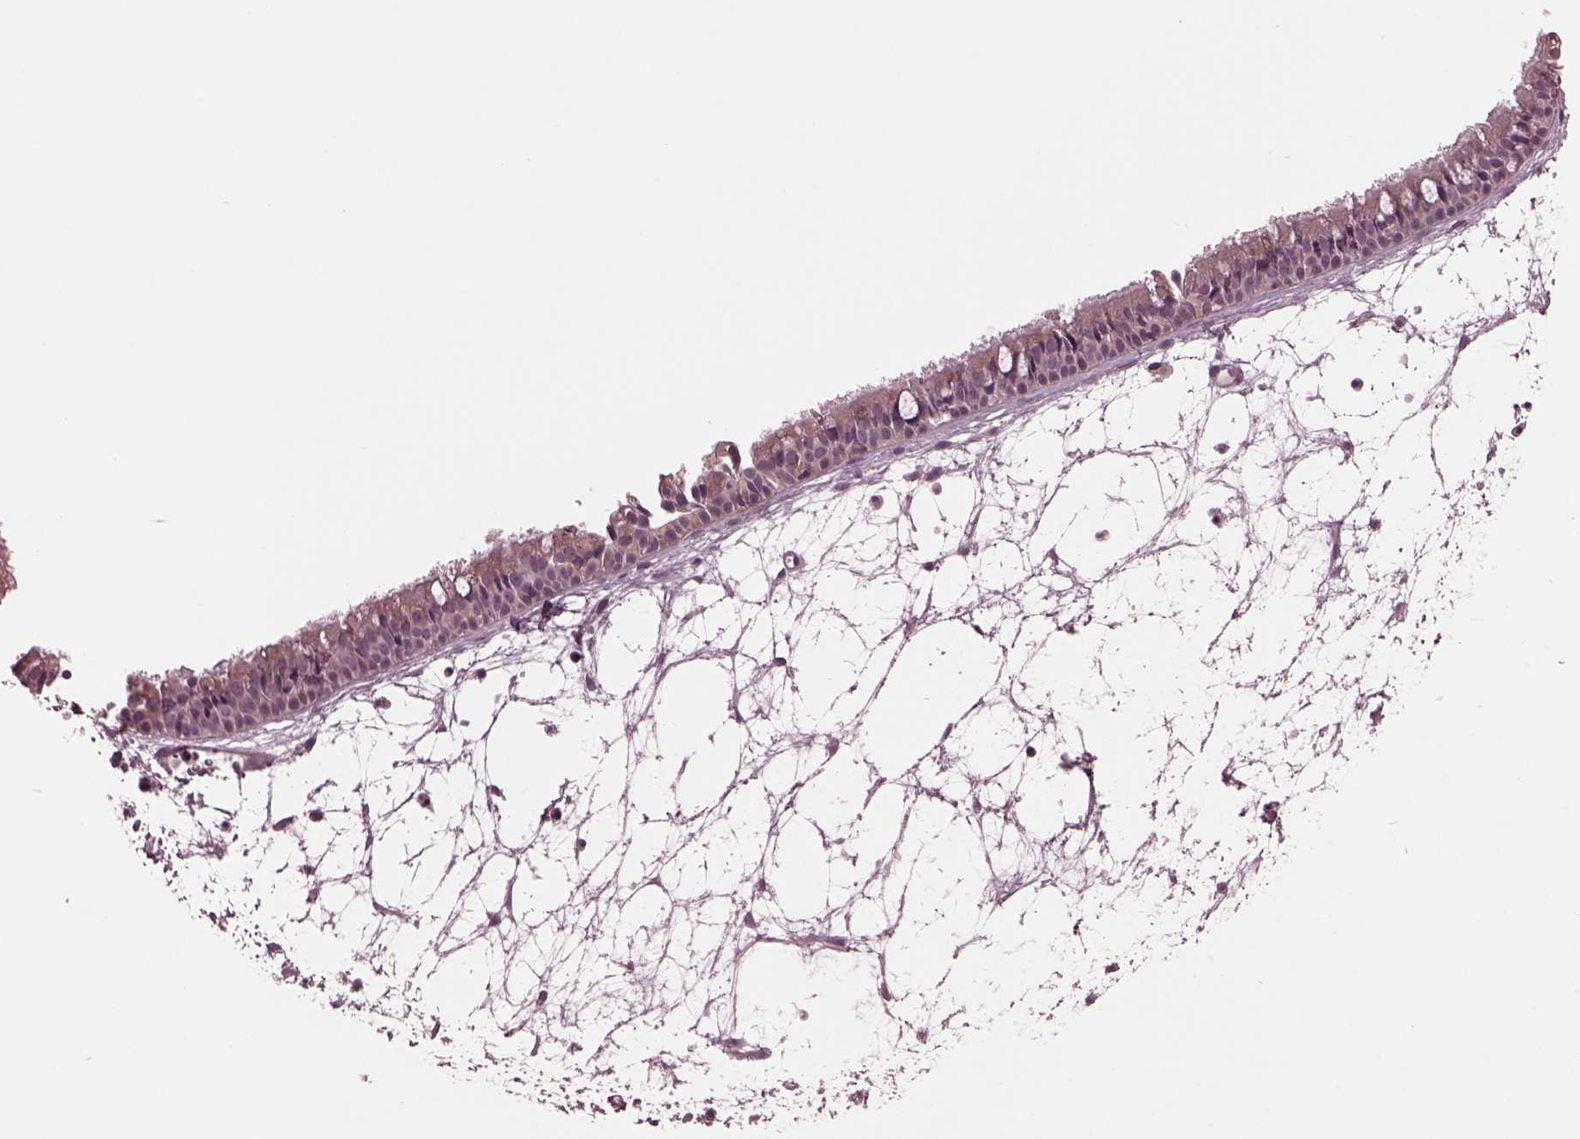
{"staining": {"intensity": "weak", "quantity": "<25%", "location": "cytoplasmic/membranous"}, "tissue": "nasopharynx", "cell_type": "Respiratory epithelial cells", "image_type": "normal", "snomed": [{"axis": "morphology", "description": "Normal tissue, NOS"}, {"axis": "topography", "description": "Nasopharynx"}], "caption": "The immunohistochemistry (IHC) micrograph has no significant positivity in respiratory epithelial cells of nasopharynx. (IHC, brightfield microscopy, high magnification).", "gene": "MIB2", "patient": {"sex": "male", "age": 31}}